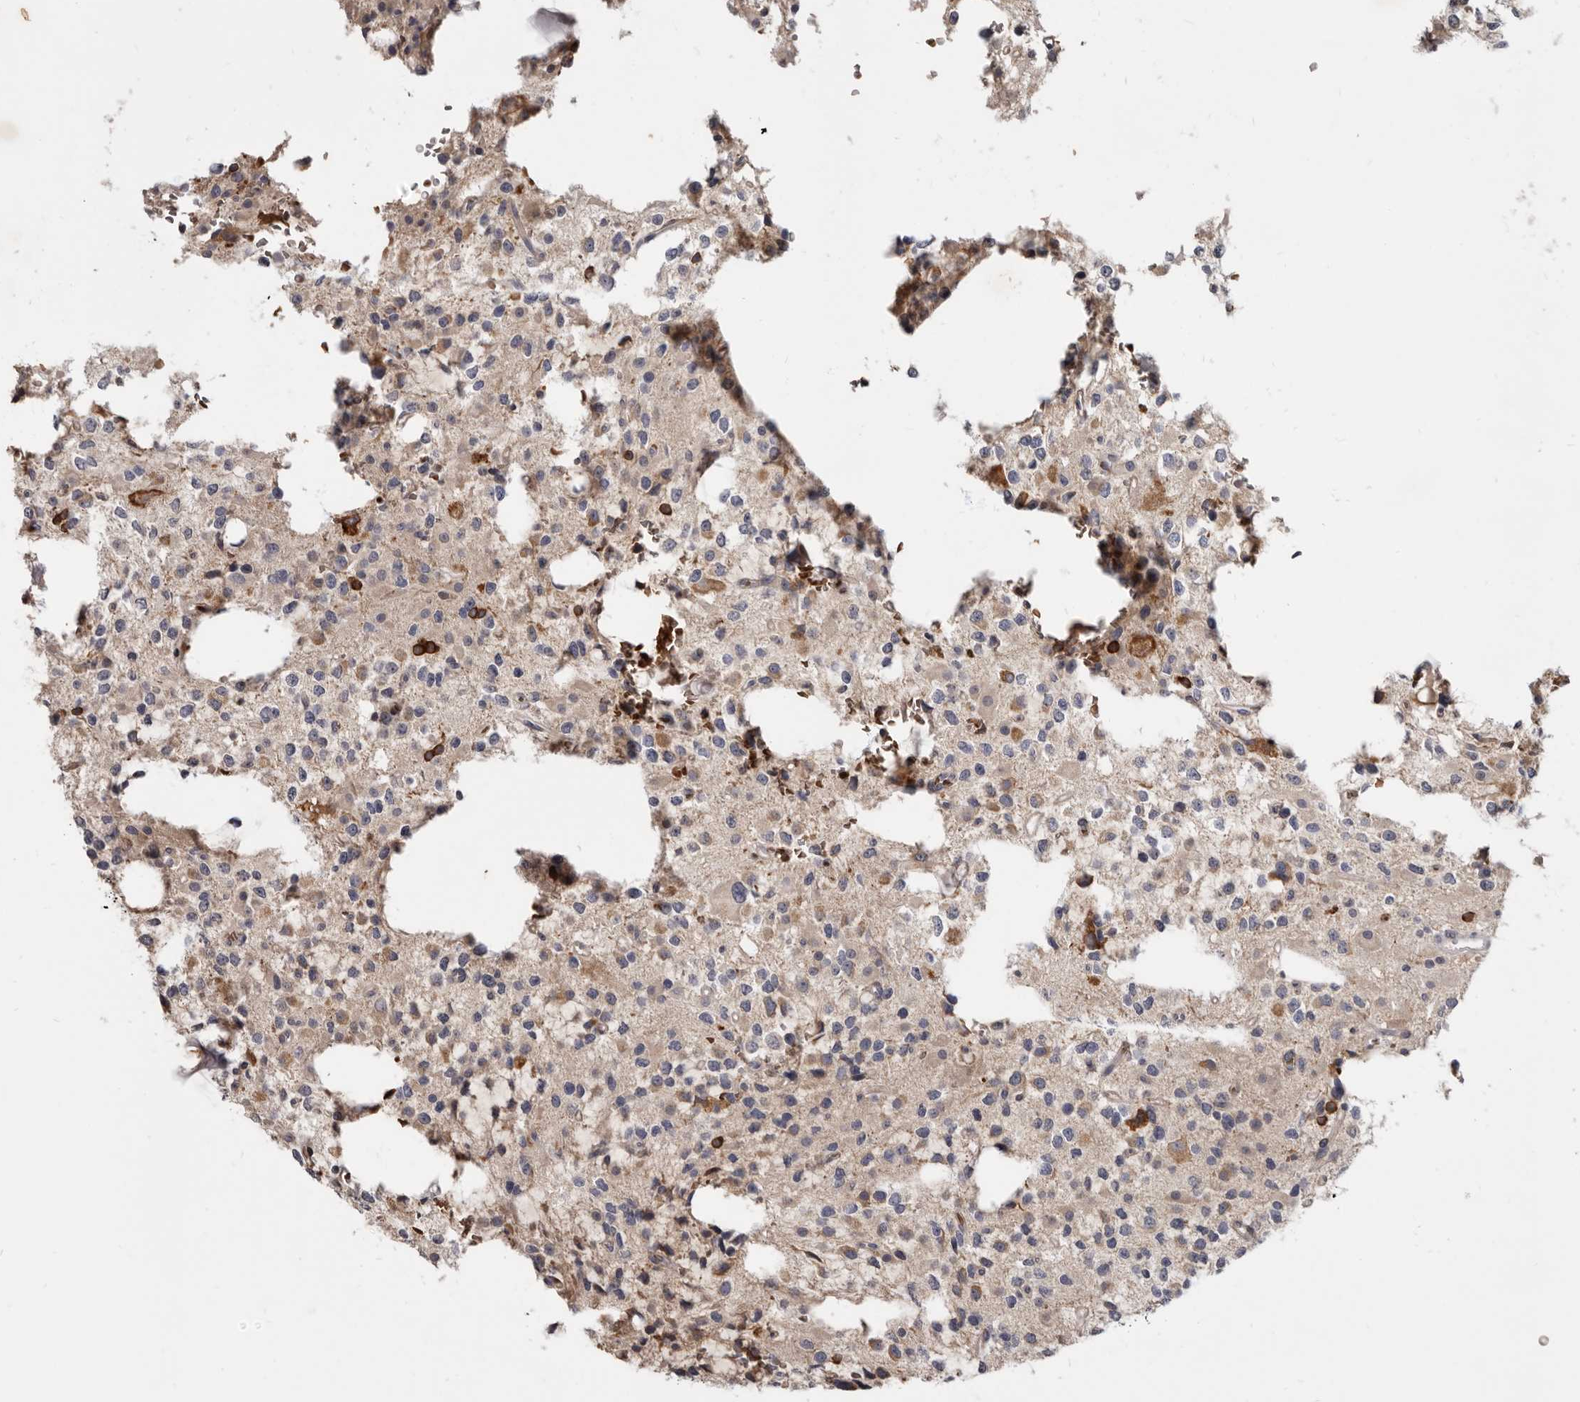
{"staining": {"intensity": "weak", "quantity": "<25%", "location": "cytoplasmic/membranous"}, "tissue": "glioma", "cell_type": "Tumor cells", "image_type": "cancer", "snomed": [{"axis": "morphology", "description": "Glioma, malignant, High grade"}, {"axis": "topography", "description": "Brain"}], "caption": "Glioma stained for a protein using immunohistochemistry (IHC) shows no positivity tumor cells.", "gene": "NENF", "patient": {"sex": "female", "age": 62}}